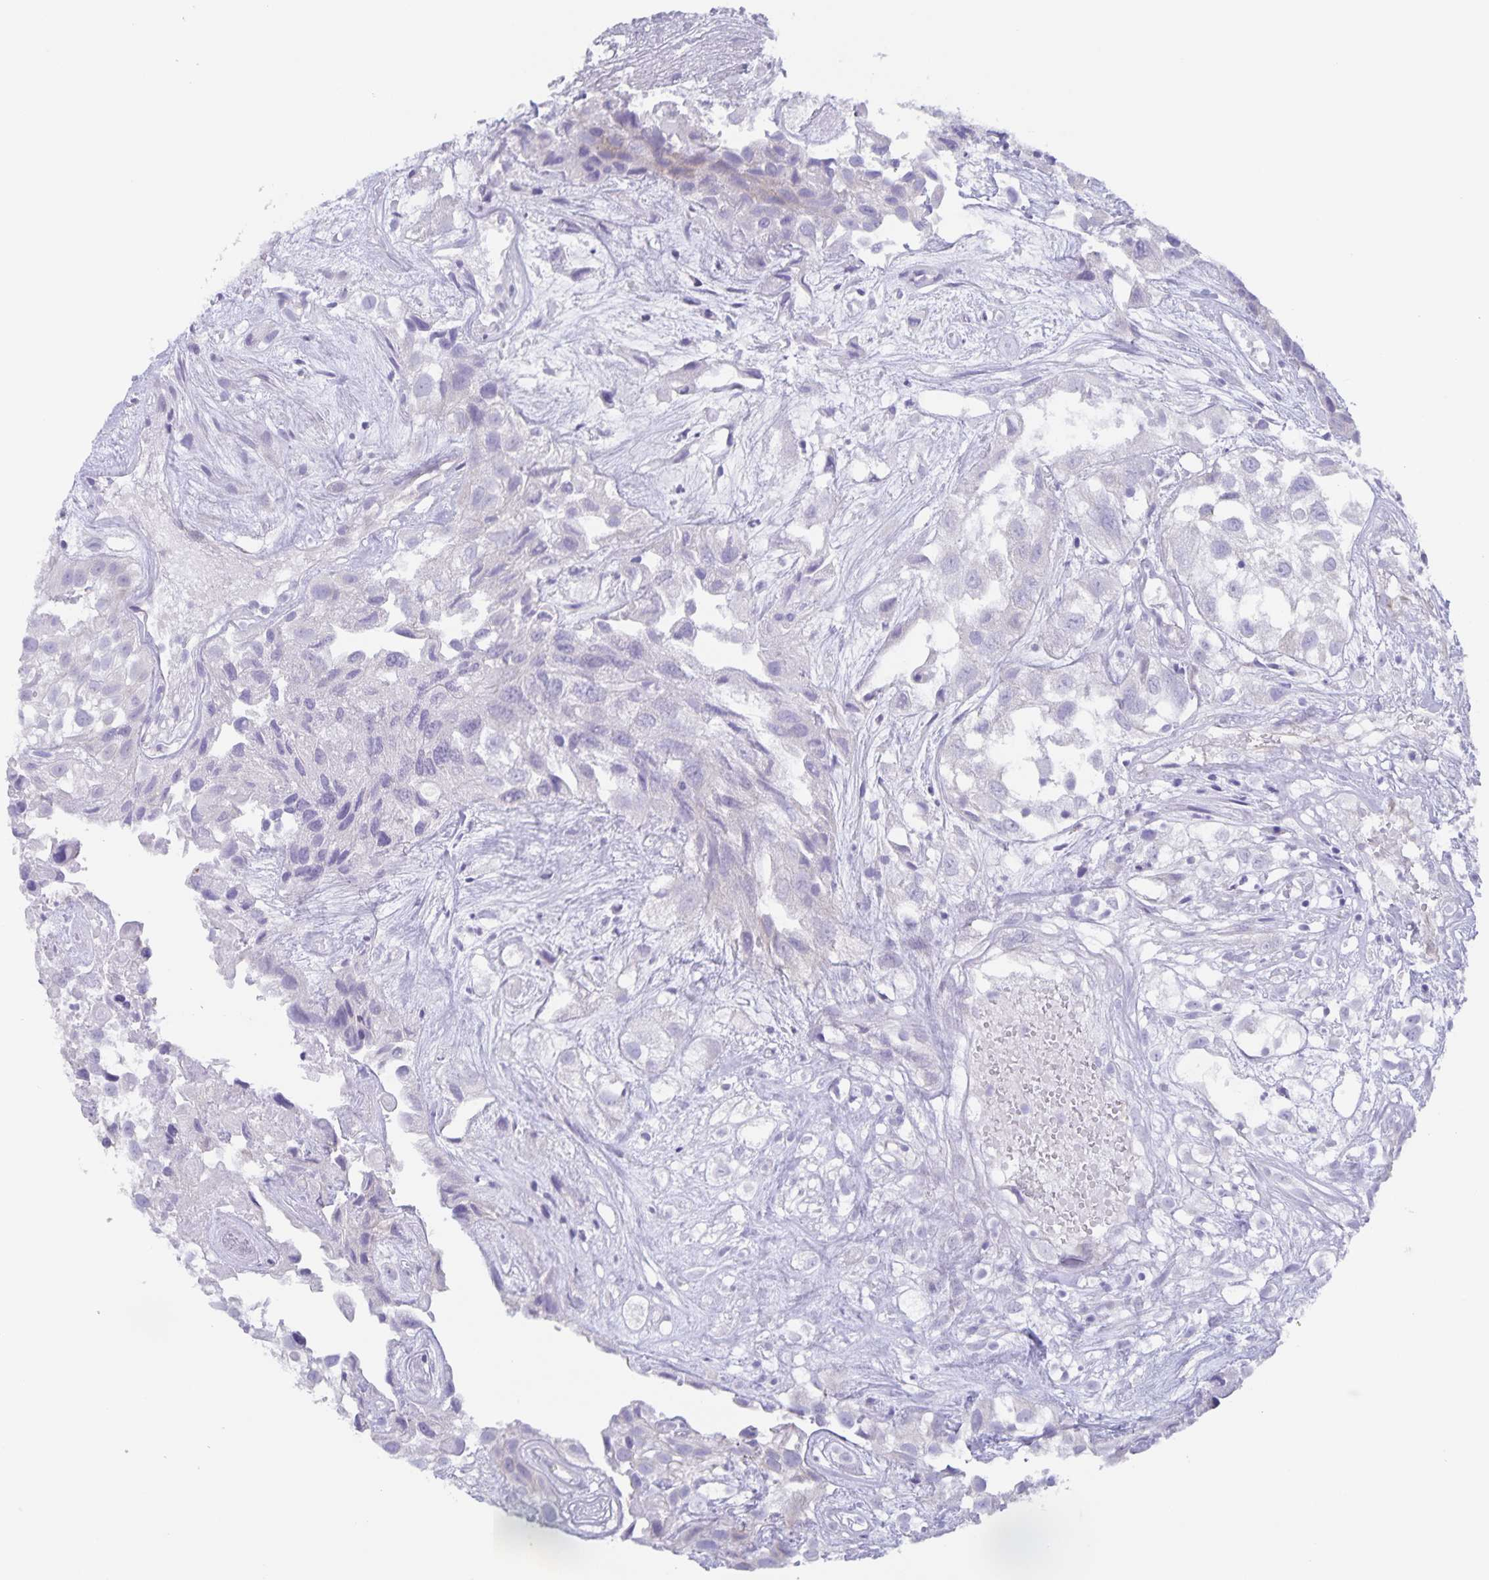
{"staining": {"intensity": "negative", "quantity": "none", "location": "none"}, "tissue": "urothelial cancer", "cell_type": "Tumor cells", "image_type": "cancer", "snomed": [{"axis": "morphology", "description": "Urothelial carcinoma, High grade"}, {"axis": "topography", "description": "Urinary bladder"}], "caption": "DAB (3,3'-diaminobenzidine) immunohistochemical staining of urothelial carcinoma (high-grade) displays no significant expression in tumor cells.", "gene": "AQP4", "patient": {"sex": "male", "age": 56}}